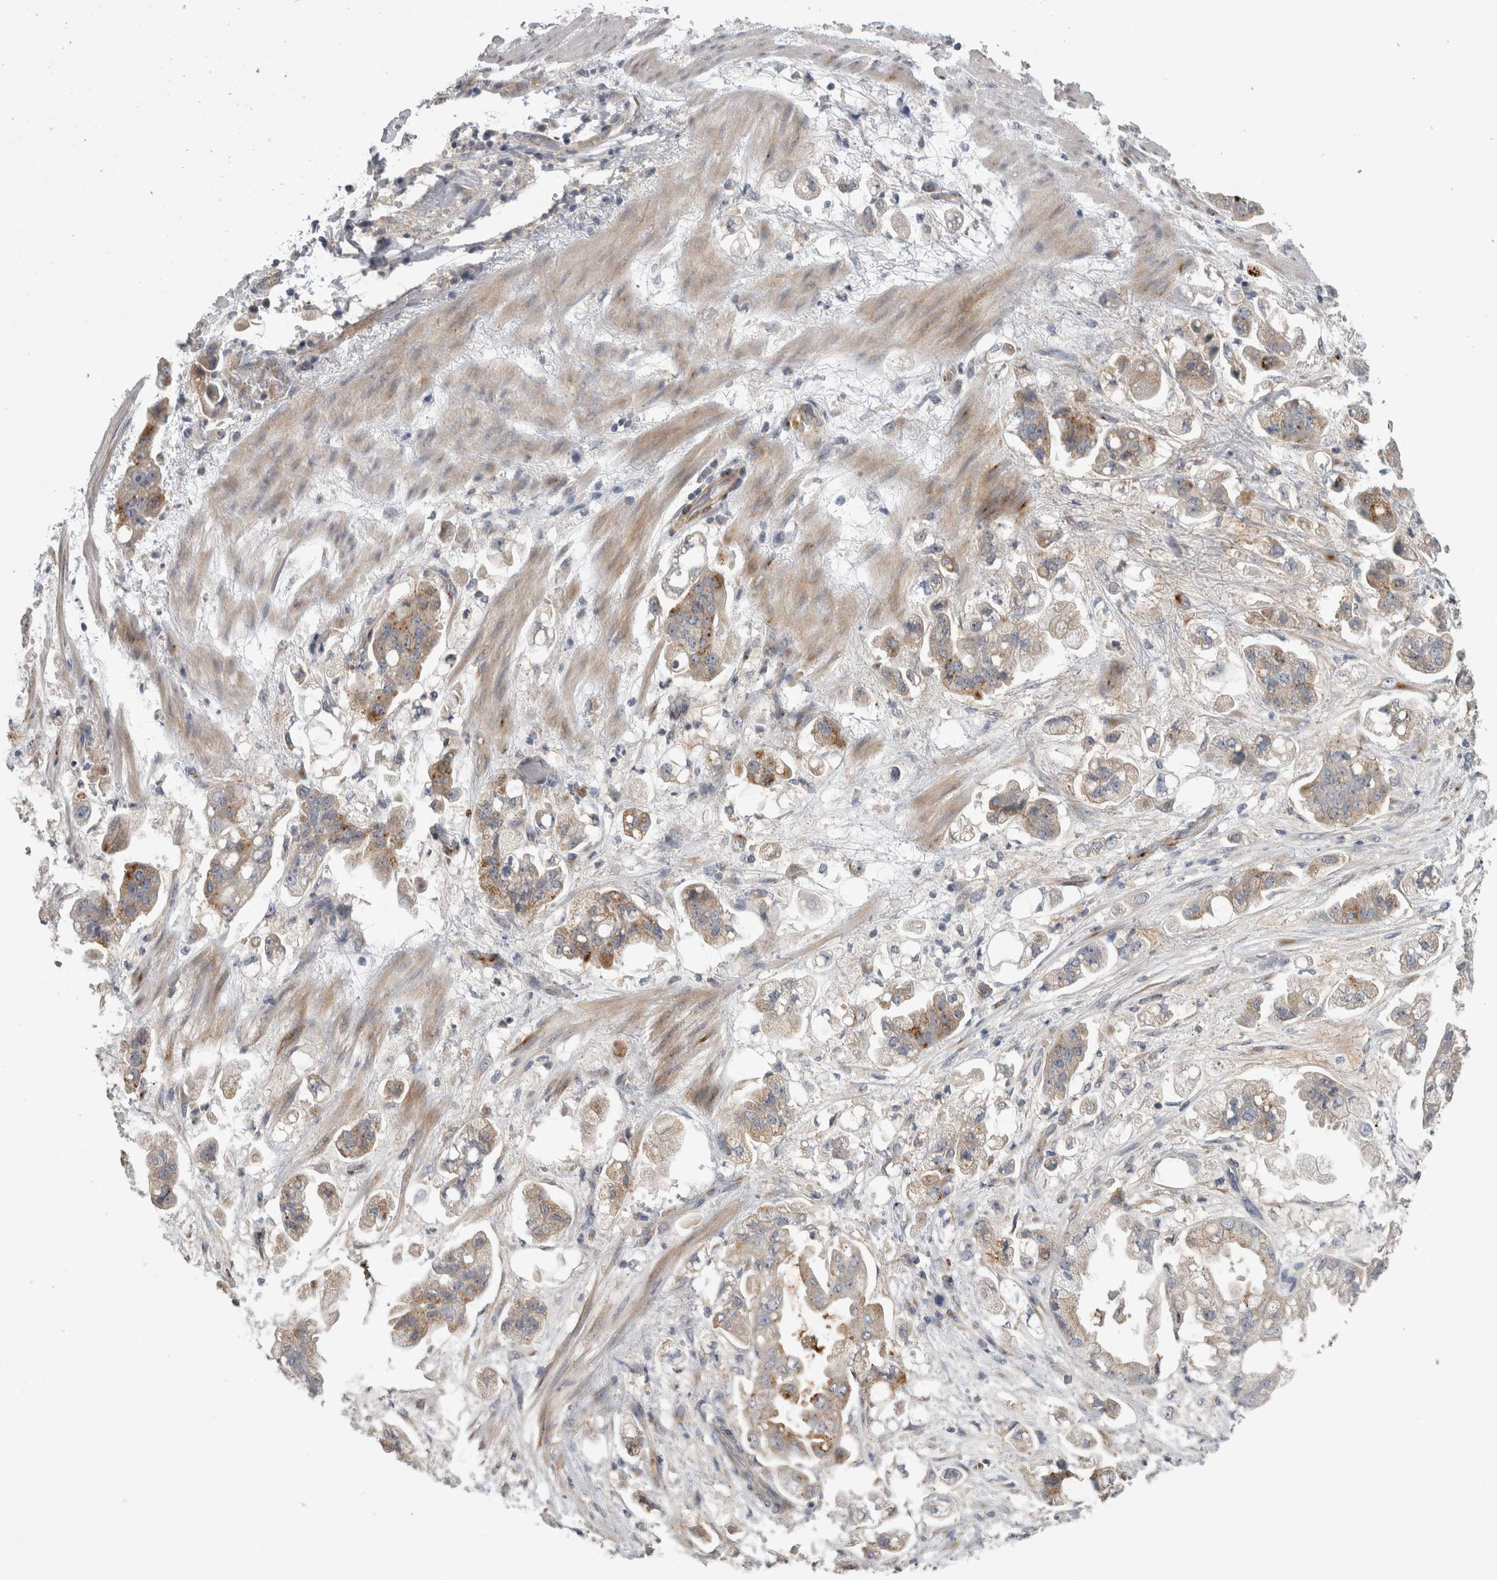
{"staining": {"intensity": "moderate", "quantity": "25%-75%", "location": "cytoplasmic/membranous"}, "tissue": "stomach cancer", "cell_type": "Tumor cells", "image_type": "cancer", "snomed": [{"axis": "morphology", "description": "Adenocarcinoma, NOS"}, {"axis": "topography", "description": "Stomach"}], "caption": "Tumor cells reveal moderate cytoplasmic/membranous staining in approximately 25%-75% of cells in stomach cancer.", "gene": "SLC22A11", "patient": {"sex": "male", "age": 62}}